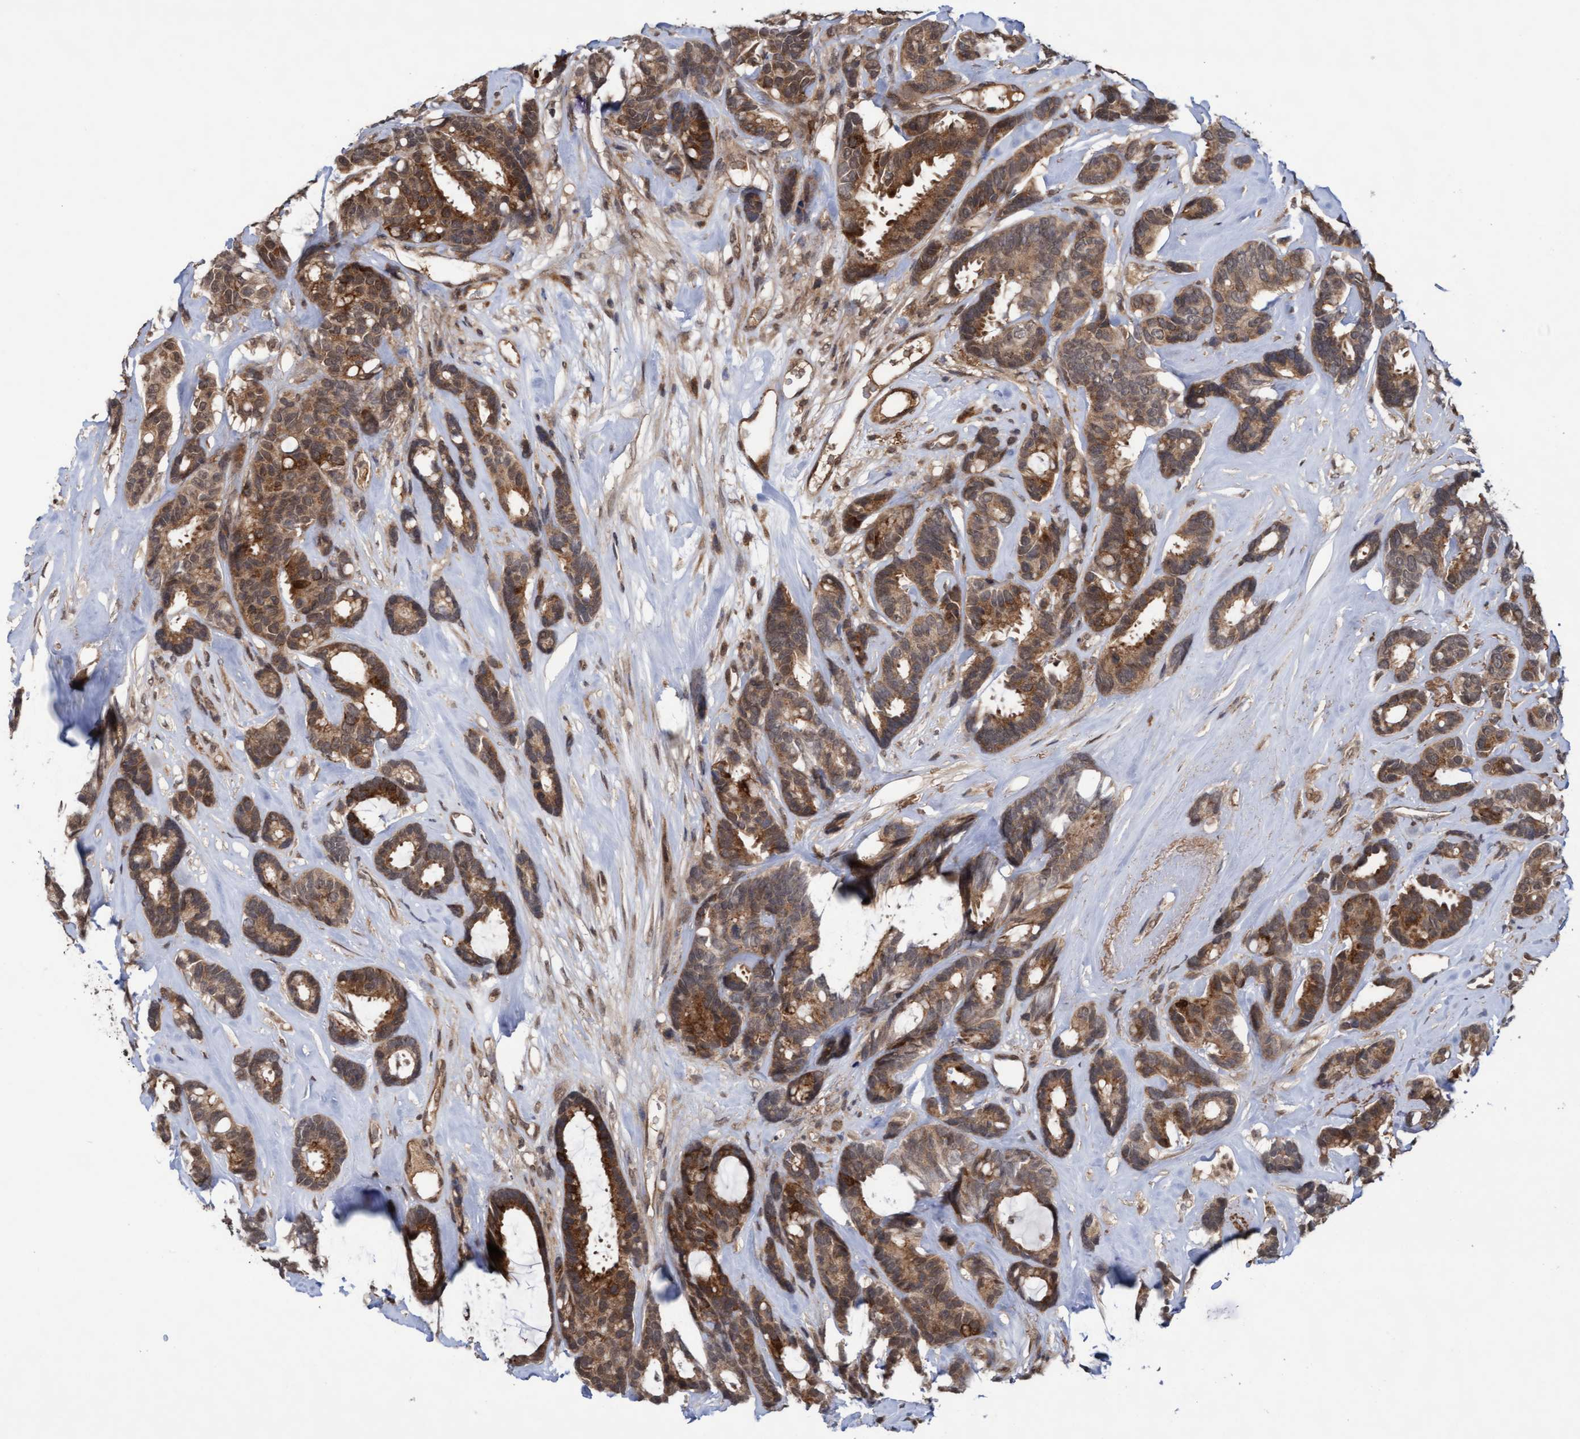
{"staining": {"intensity": "moderate", "quantity": ">75%", "location": "cytoplasmic/membranous"}, "tissue": "breast cancer", "cell_type": "Tumor cells", "image_type": "cancer", "snomed": [{"axis": "morphology", "description": "Duct carcinoma"}, {"axis": "topography", "description": "Breast"}], "caption": "Immunohistochemistry of breast cancer (infiltrating ductal carcinoma) shows medium levels of moderate cytoplasmic/membranous expression in about >75% of tumor cells. (DAB (3,3'-diaminobenzidine) IHC with brightfield microscopy, high magnification).", "gene": "WASF1", "patient": {"sex": "female", "age": 87}}